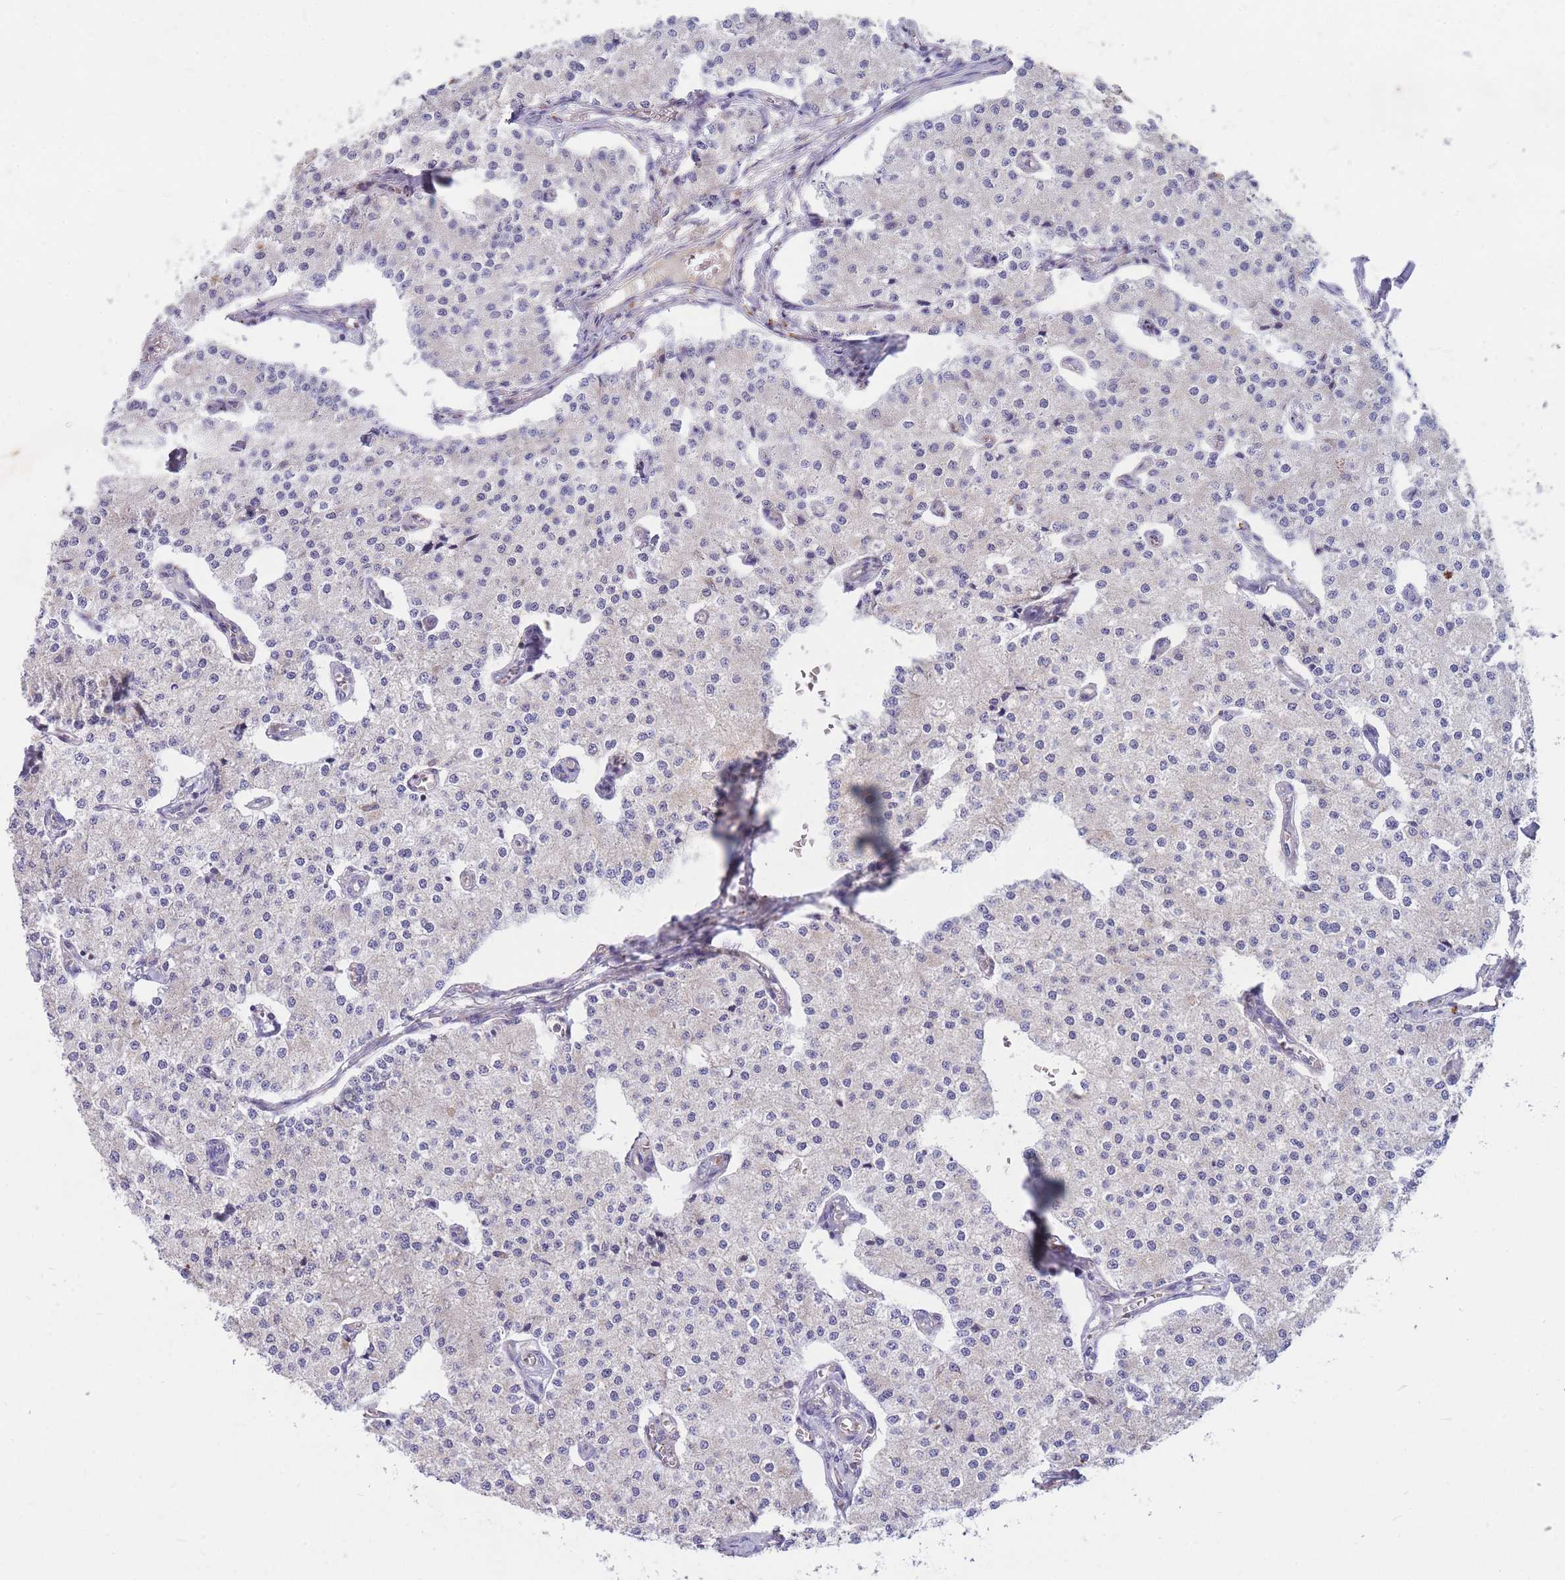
{"staining": {"intensity": "negative", "quantity": "none", "location": "none"}, "tissue": "carcinoid", "cell_type": "Tumor cells", "image_type": "cancer", "snomed": [{"axis": "morphology", "description": "Carcinoid, malignant, NOS"}, {"axis": "topography", "description": "Colon"}], "caption": "IHC micrograph of neoplastic tissue: malignant carcinoid stained with DAB demonstrates no significant protein positivity in tumor cells.", "gene": "PTPMT1", "patient": {"sex": "female", "age": 52}}